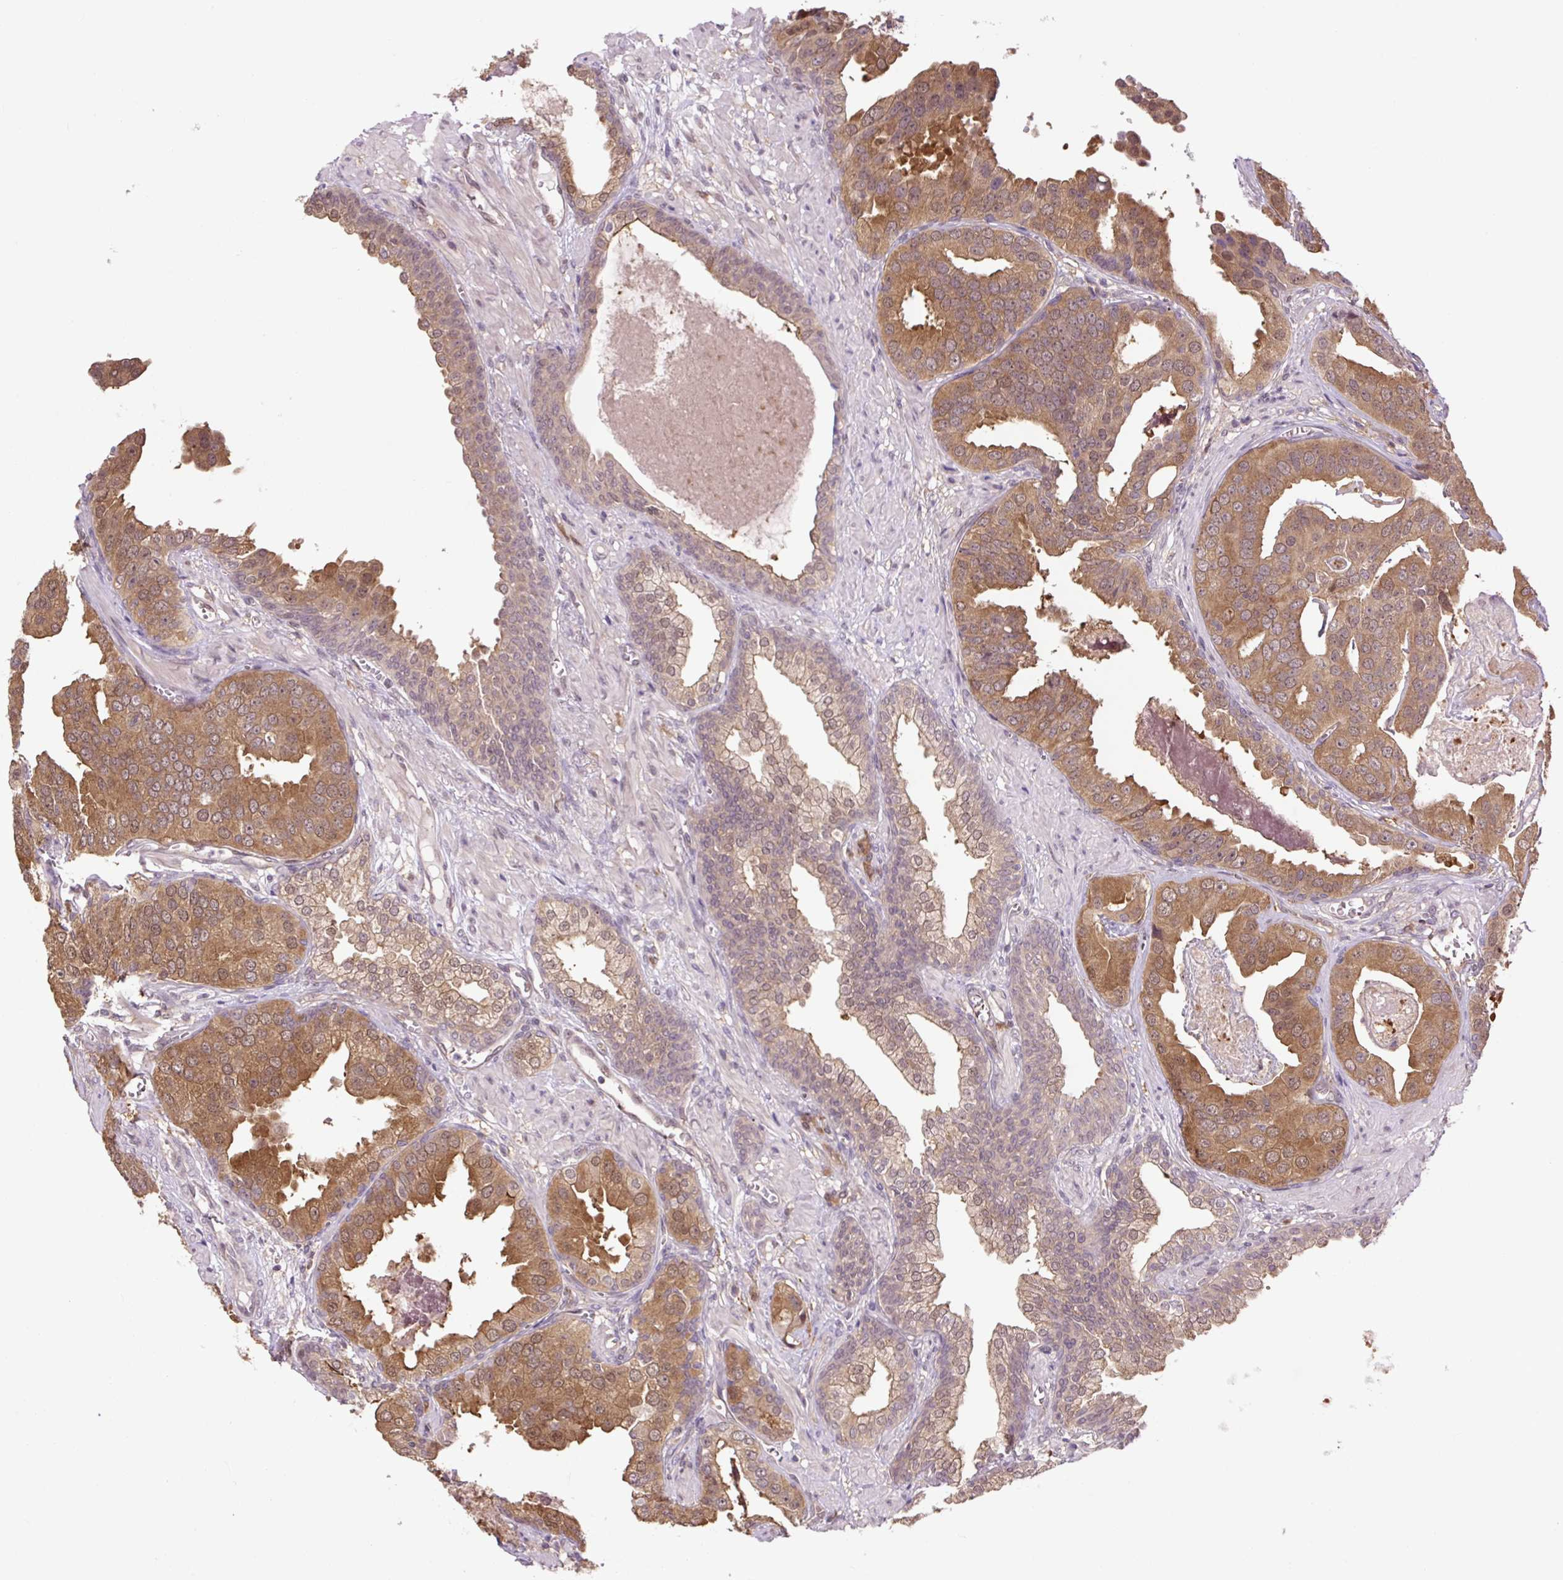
{"staining": {"intensity": "moderate", "quantity": ">75%", "location": "cytoplasmic/membranous"}, "tissue": "prostate cancer", "cell_type": "Tumor cells", "image_type": "cancer", "snomed": [{"axis": "morphology", "description": "Adenocarcinoma, High grade"}, {"axis": "topography", "description": "Prostate"}], "caption": "High-magnification brightfield microscopy of prostate high-grade adenocarcinoma stained with DAB (3,3'-diaminobenzidine) (brown) and counterstained with hematoxylin (blue). tumor cells exhibit moderate cytoplasmic/membranous positivity is seen in approximately>75% of cells.", "gene": "TPT1", "patient": {"sex": "male", "age": 71}}